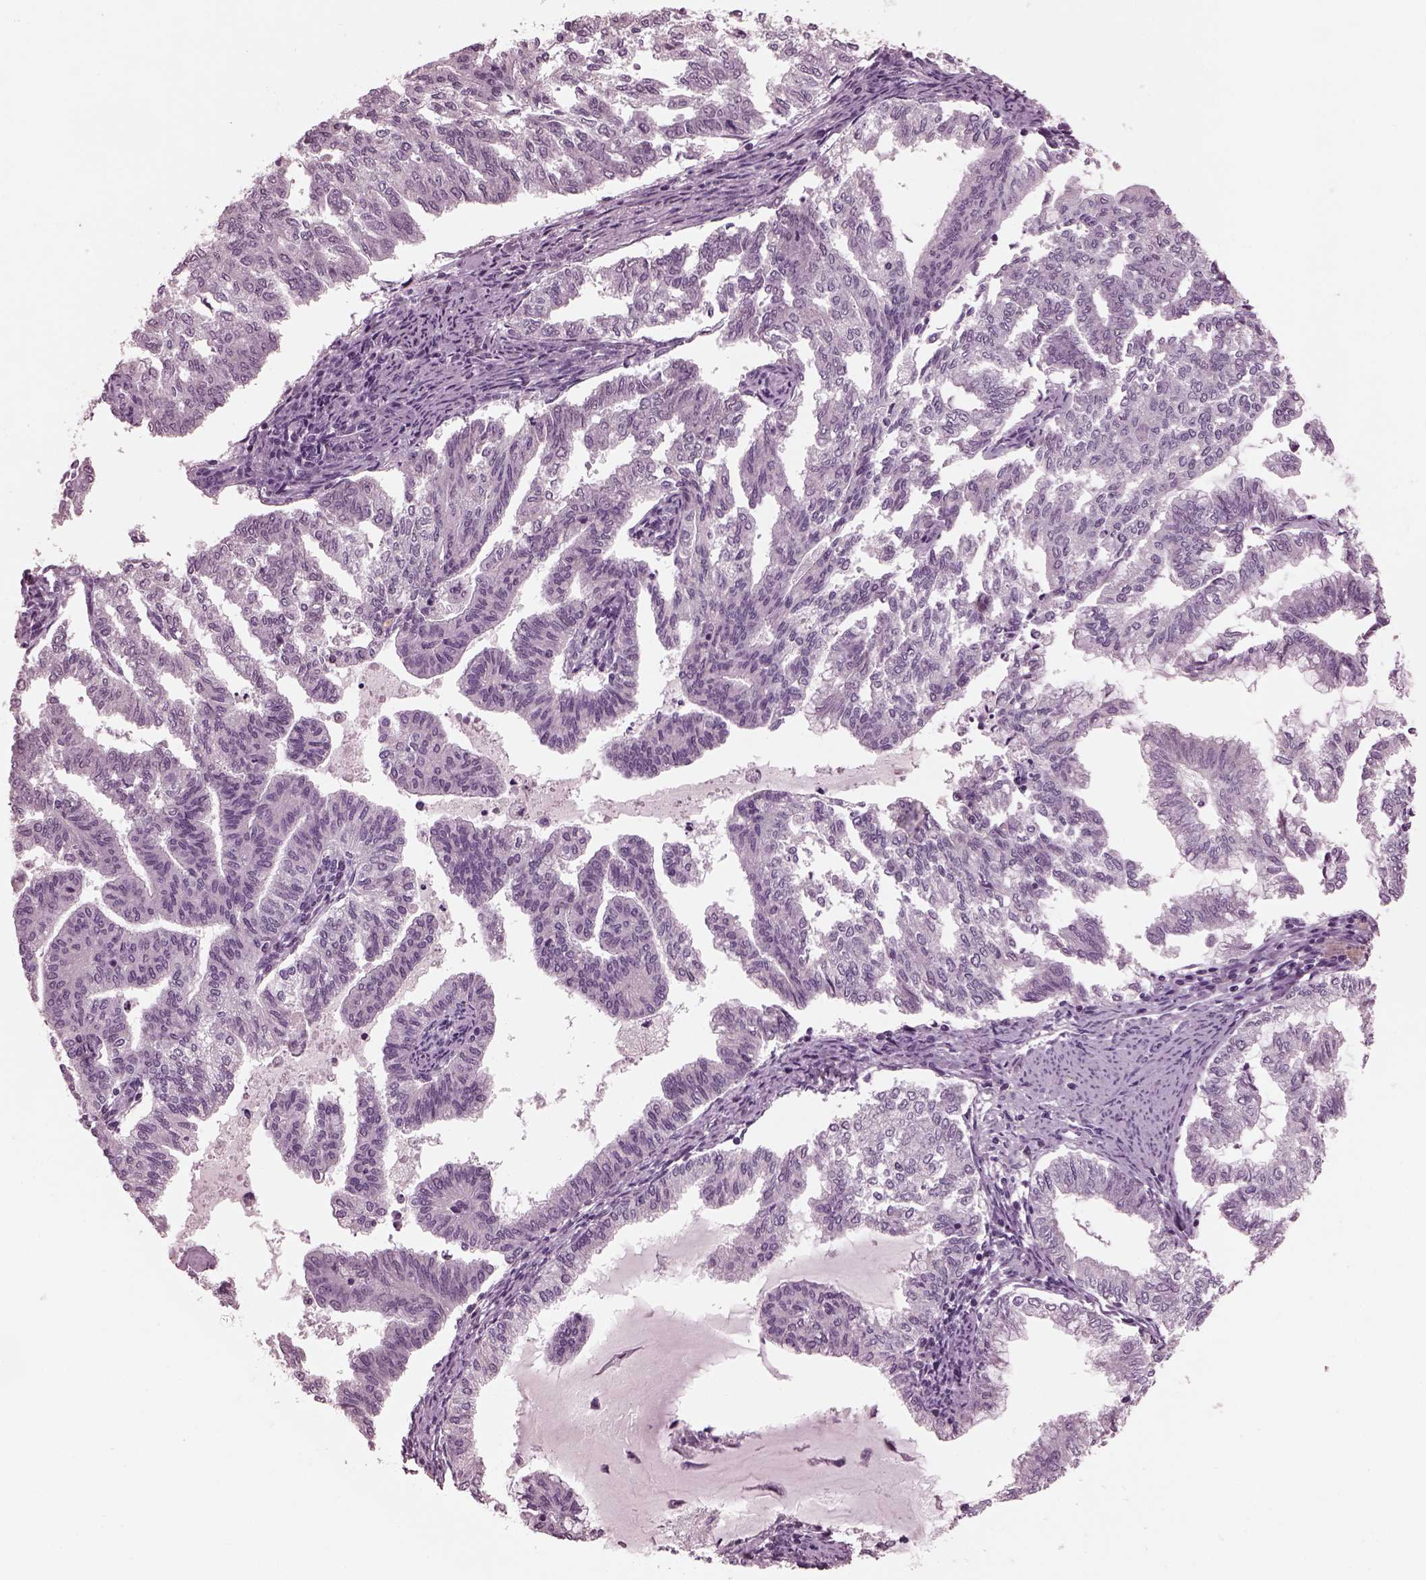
{"staining": {"intensity": "negative", "quantity": "none", "location": "none"}, "tissue": "endometrial cancer", "cell_type": "Tumor cells", "image_type": "cancer", "snomed": [{"axis": "morphology", "description": "Adenocarcinoma, NOS"}, {"axis": "topography", "description": "Endometrium"}], "caption": "Photomicrograph shows no protein positivity in tumor cells of endometrial adenocarcinoma tissue. (DAB IHC visualized using brightfield microscopy, high magnification).", "gene": "MIB2", "patient": {"sex": "female", "age": 79}}